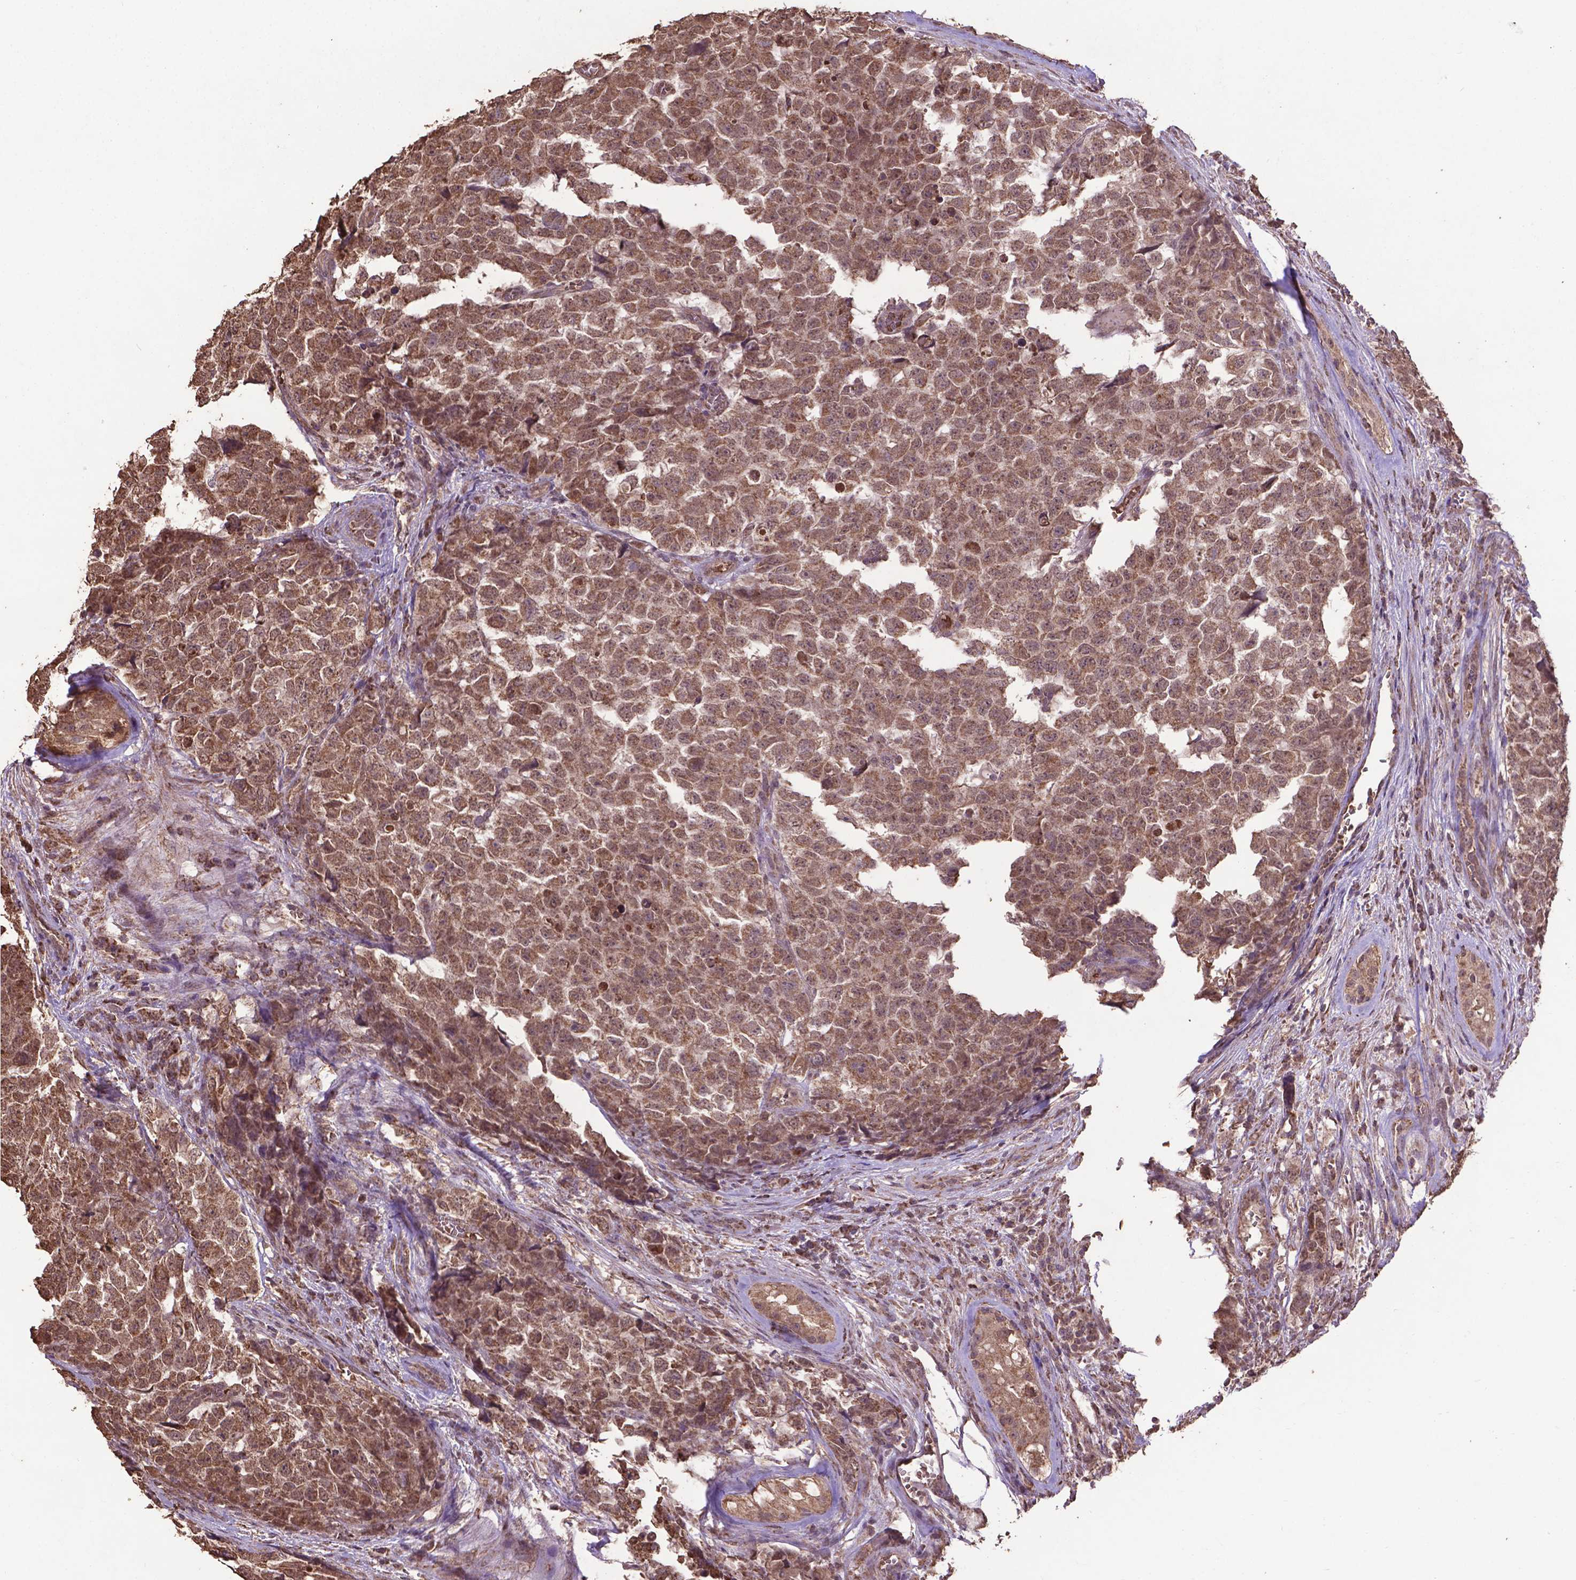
{"staining": {"intensity": "moderate", "quantity": ">75%", "location": "cytoplasmic/membranous,nuclear"}, "tissue": "testis cancer", "cell_type": "Tumor cells", "image_type": "cancer", "snomed": [{"axis": "morphology", "description": "Carcinoma, Embryonal, NOS"}, {"axis": "topography", "description": "Testis"}], "caption": "Moderate cytoplasmic/membranous and nuclear staining is appreciated in approximately >75% of tumor cells in testis cancer (embryonal carcinoma).", "gene": "DCAF1", "patient": {"sex": "male", "age": 23}}